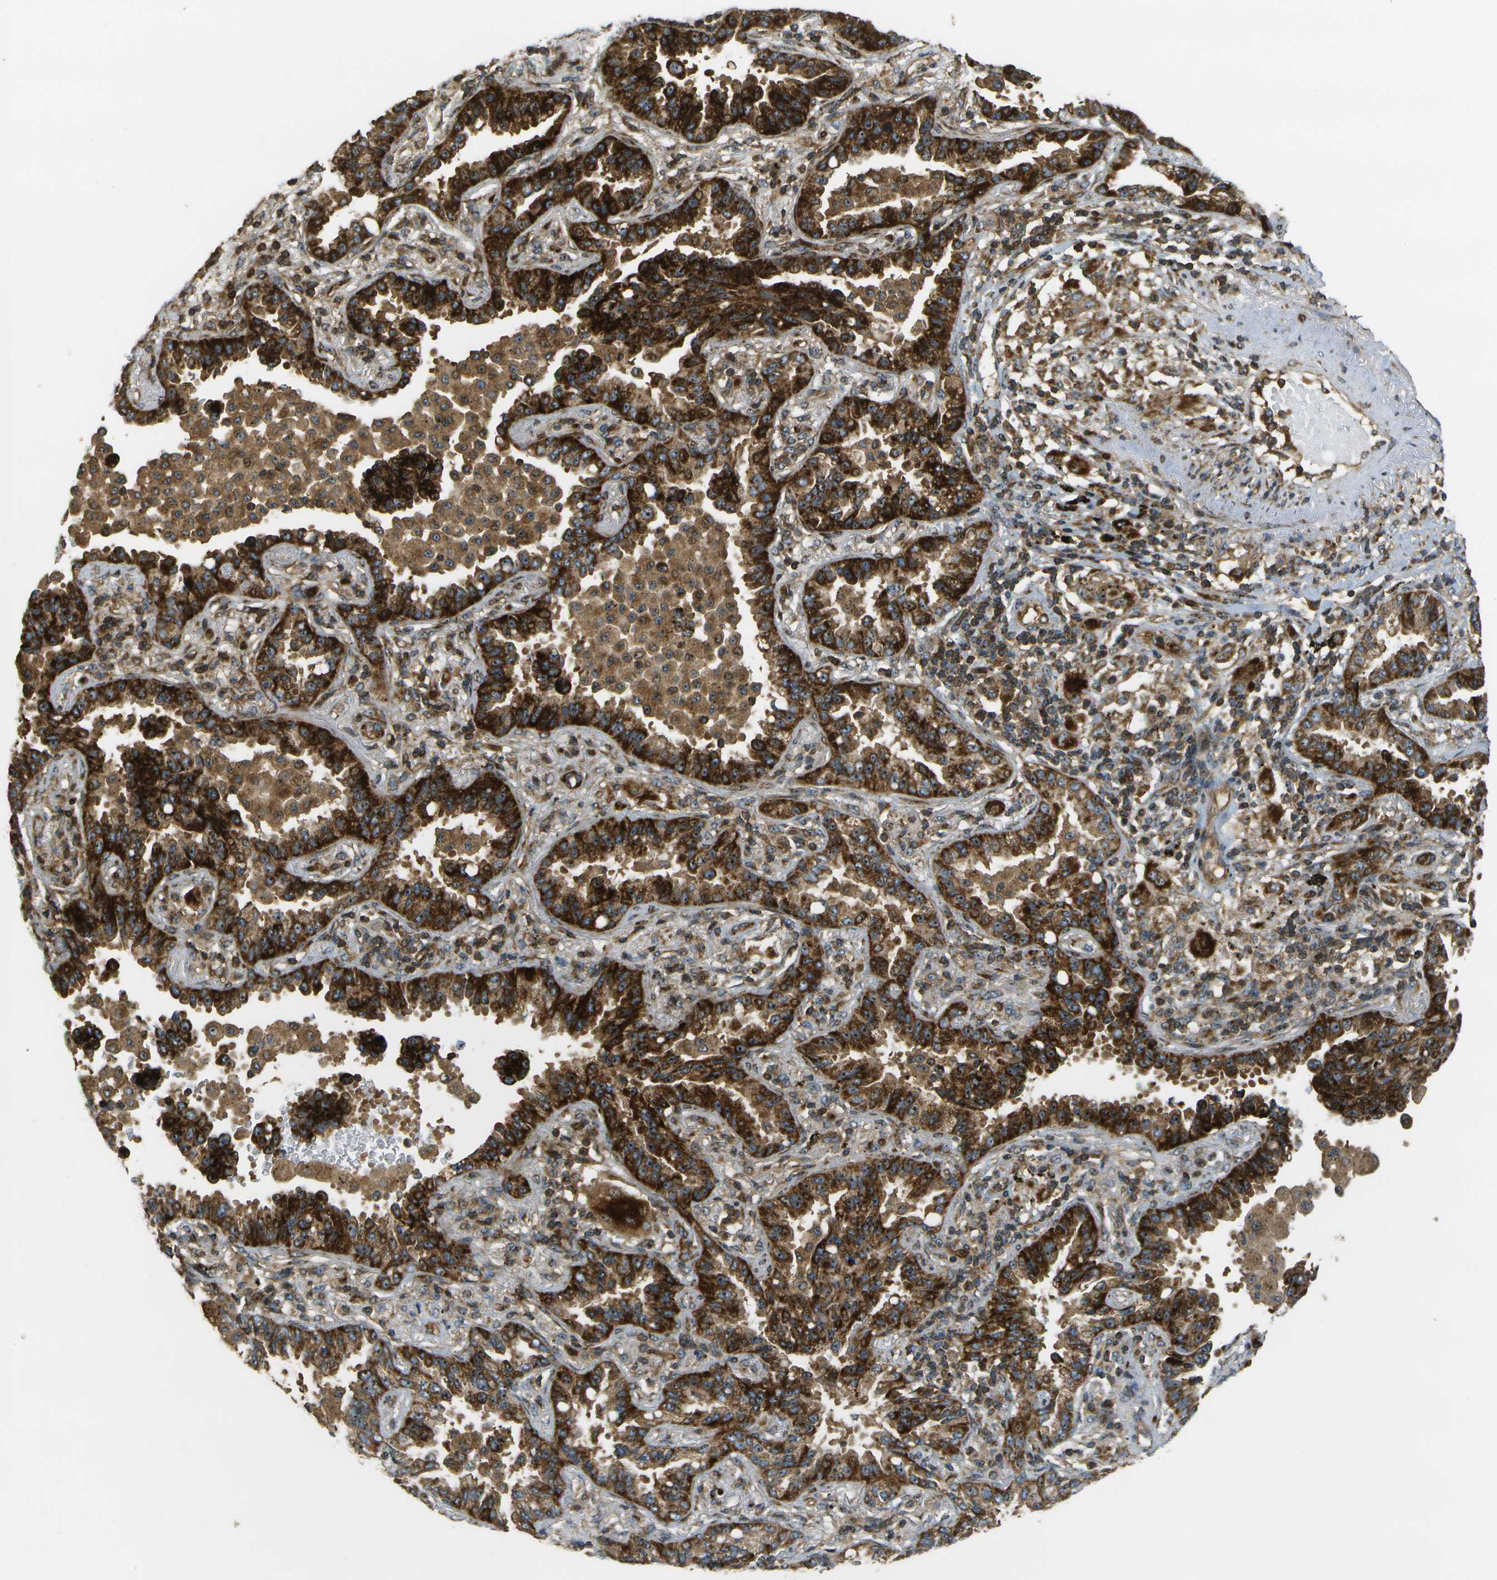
{"staining": {"intensity": "strong", "quantity": ">75%", "location": "cytoplasmic/membranous,nuclear"}, "tissue": "lung cancer", "cell_type": "Tumor cells", "image_type": "cancer", "snomed": [{"axis": "morphology", "description": "Normal tissue, NOS"}, {"axis": "morphology", "description": "Adenocarcinoma, NOS"}, {"axis": "topography", "description": "Lung"}], "caption": "Human lung adenocarcinoma stained for a protein (brown) exhibits strong cytoplasmic/membranous and nuclear positive expression in approximately >75% of tumor cells.", "gene": "LRP12", "patient": {"sex": "male", "age": 59}}